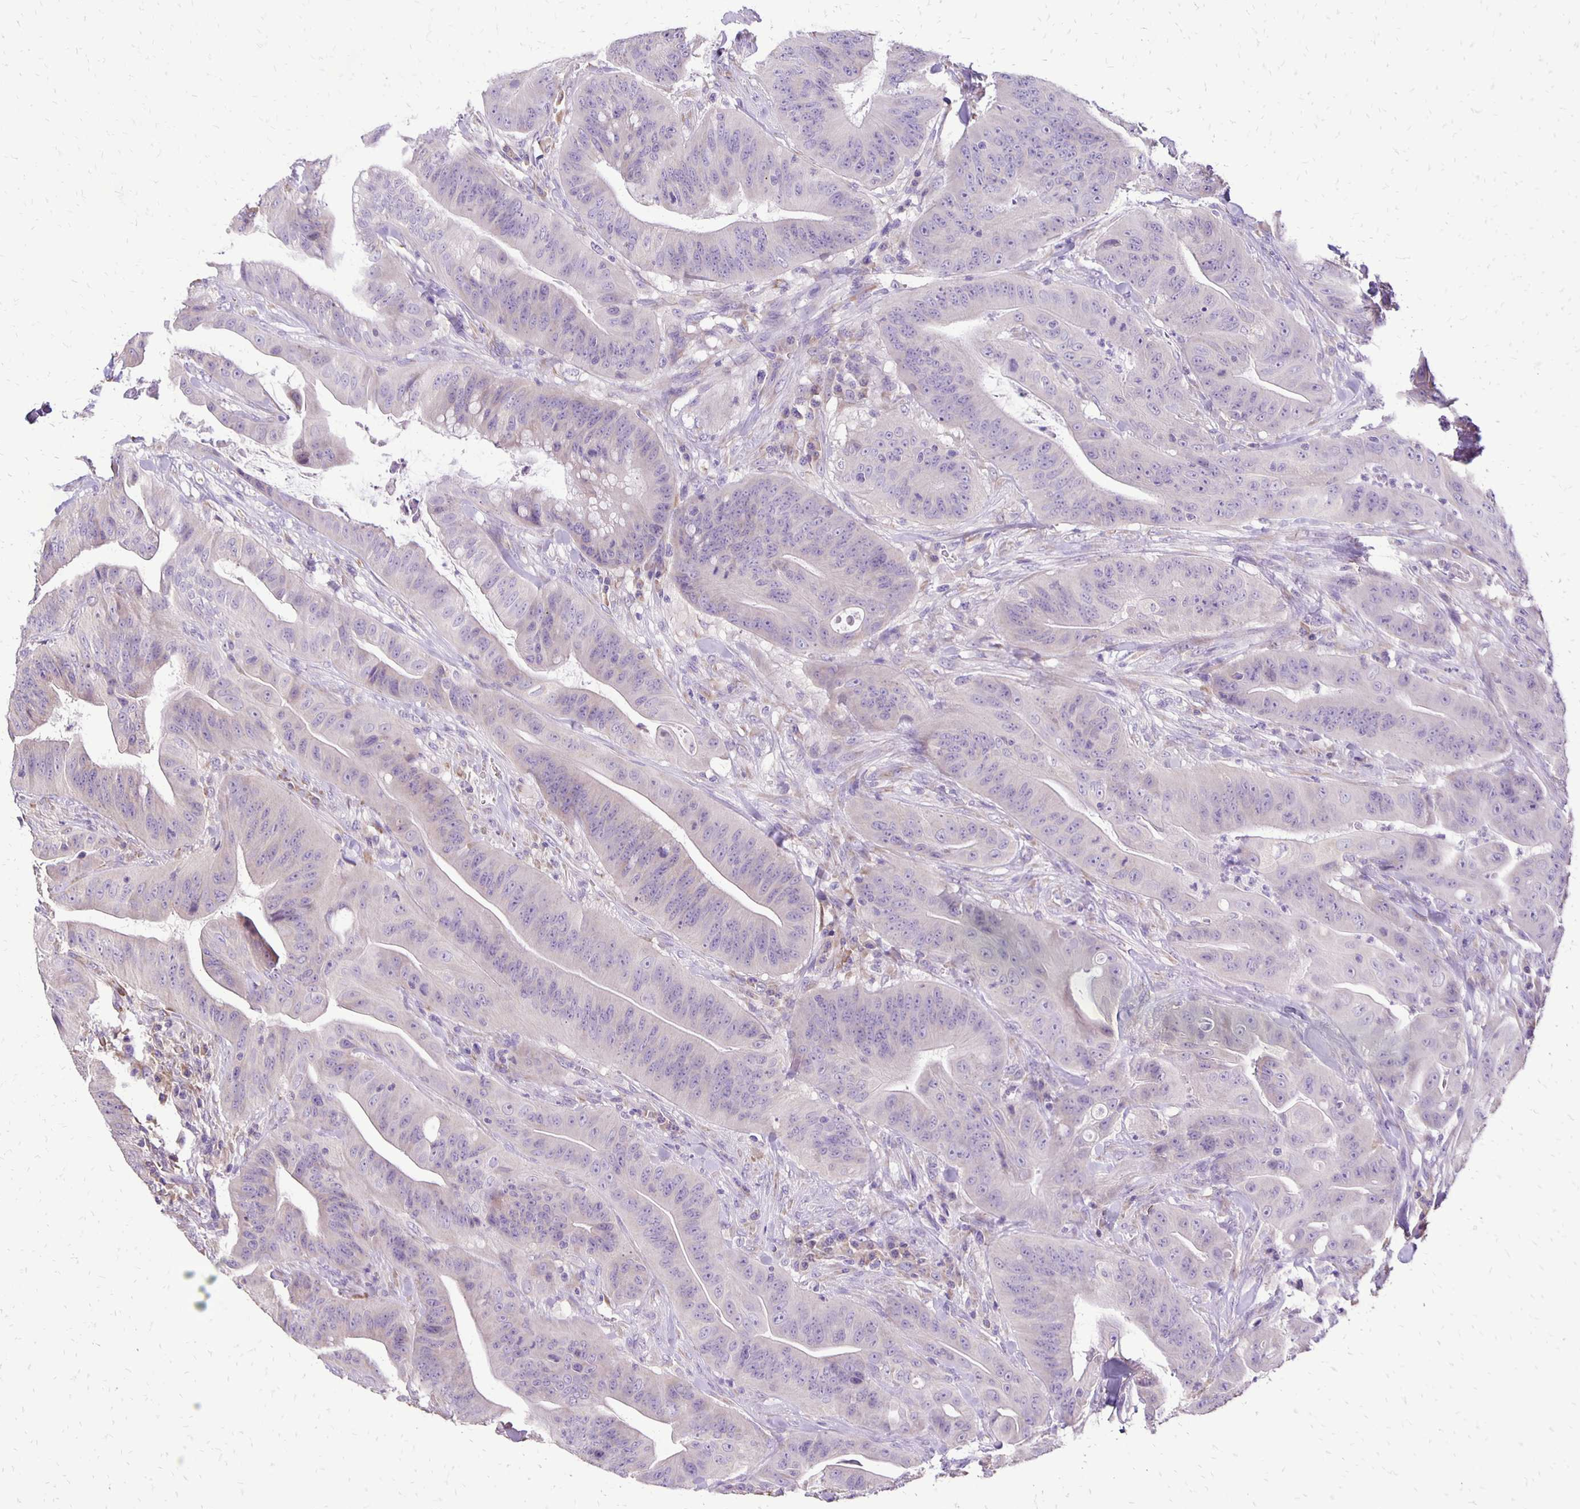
{"staining": {"intensity": "negative", "quantity": "none", "location": "none"}, "tissue": "colorectal cancer", "cell_type": "Tumor cells", "image_type": "cancer", "snomed": [{"axis": "morphology", "description": "Adenocarcinoma, NOS"}, {"axis": "topography", "description": "Colon"}], "caption": "Immunohistochemistry histopathology image of colorectal adenocarcinoma stained for a protein (brown), which demonstrates no positivity in tumor cells.", "gene": "ANKRD45", "patient": {"sex": "male", "age": 33}}